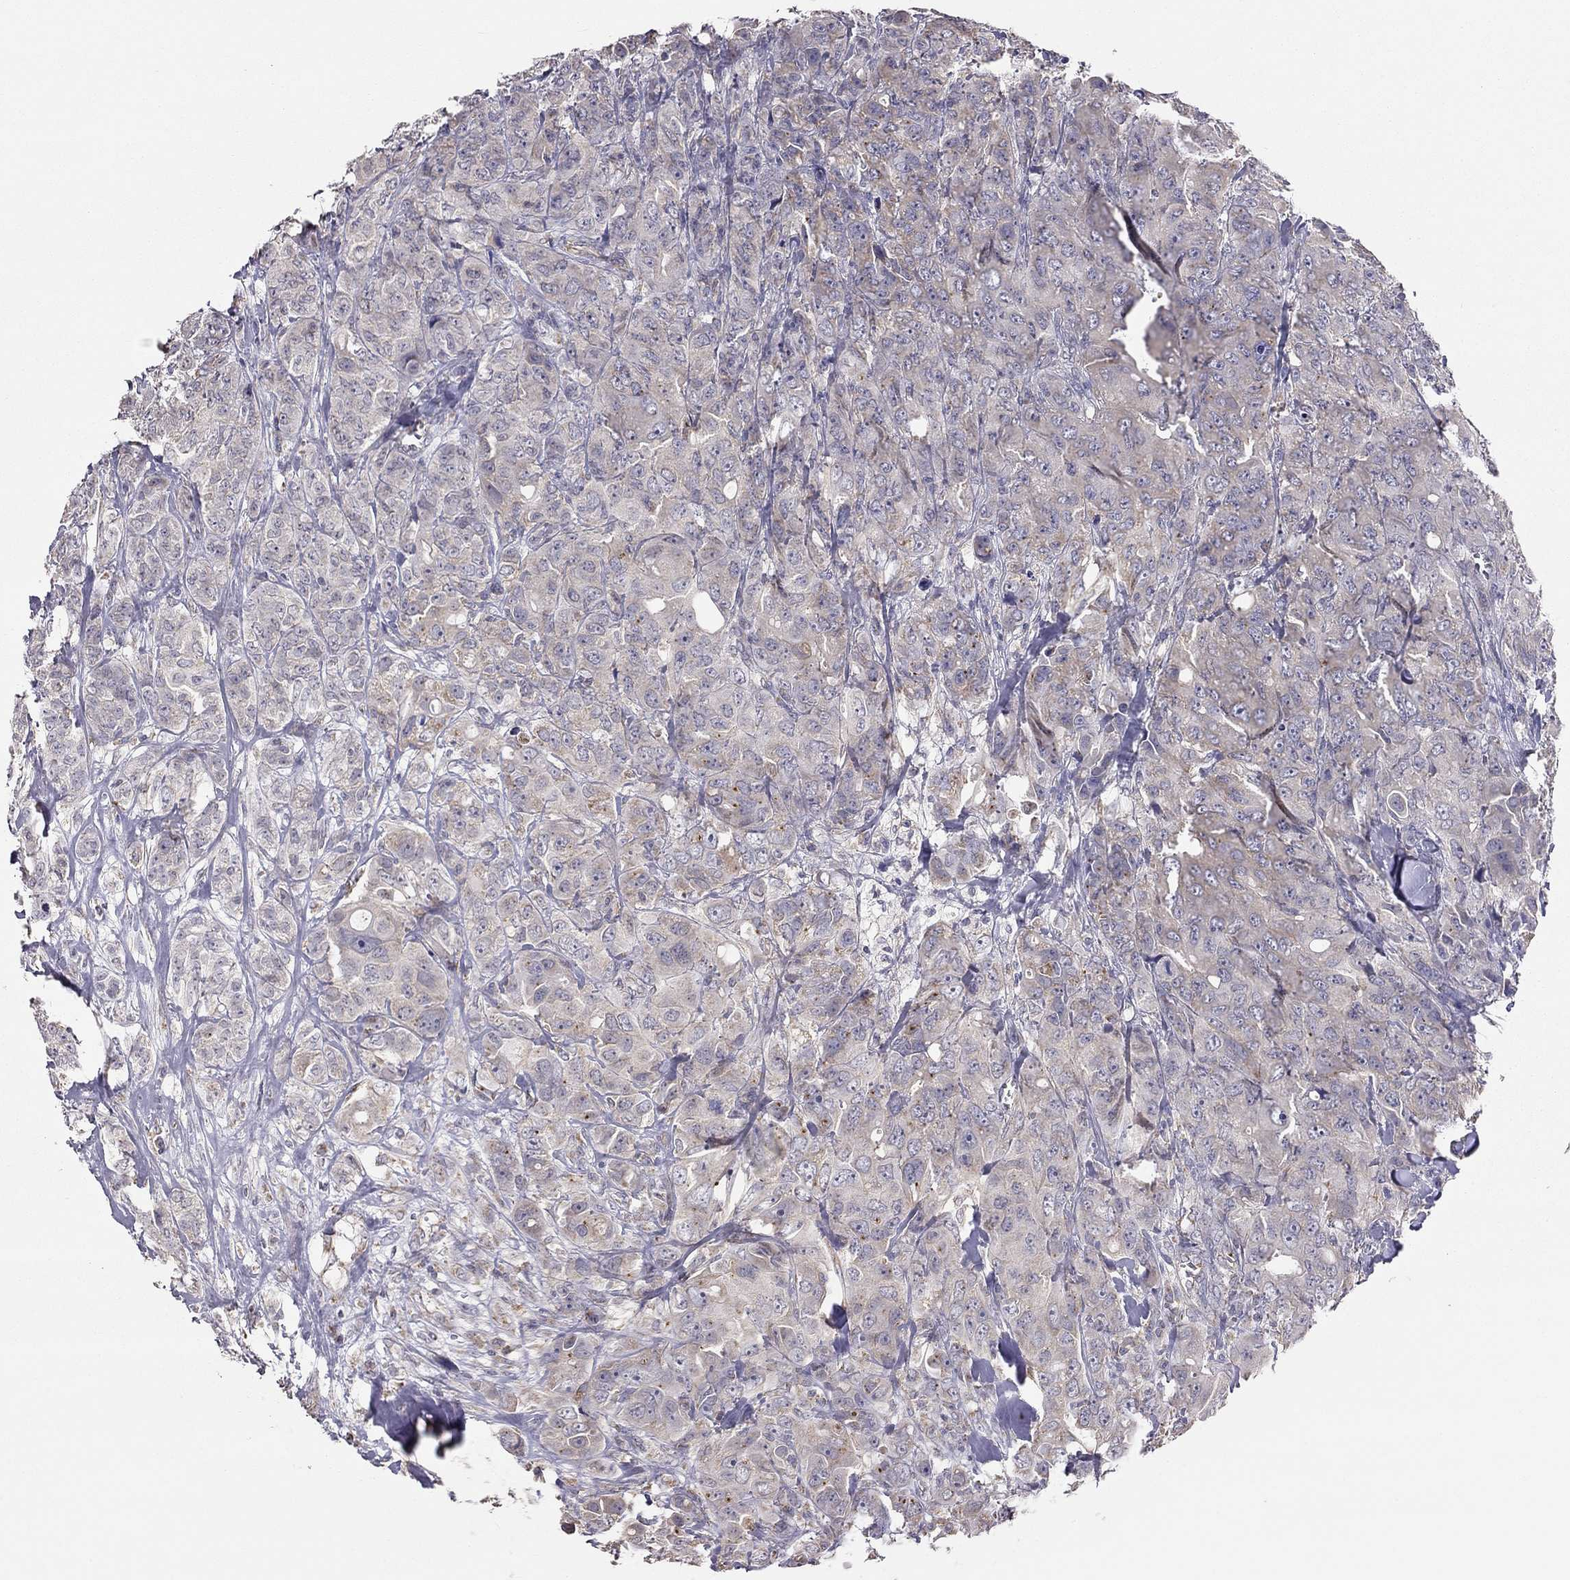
{"staining": {"intensity": "weak", "quantity": ">75%", "location": "cytoplasmic/membranous"}, "tissue": "breast cancer", "cell_type": "Tumor cells", "image_type": "cancer", "snomed": [{"axis": "morphology", "description": "Duct carcinoma"}, {"axis": "topography", "description": "Breast"}], "caption": "DAB immunohistochemical staining of breast intraductal carcinoma shows weak cytoplasmic/membranous protein staining in approximately >75% of tumor cells.", "gene": "LRIT3", "patient": {"sex": "female", "age": 43}}